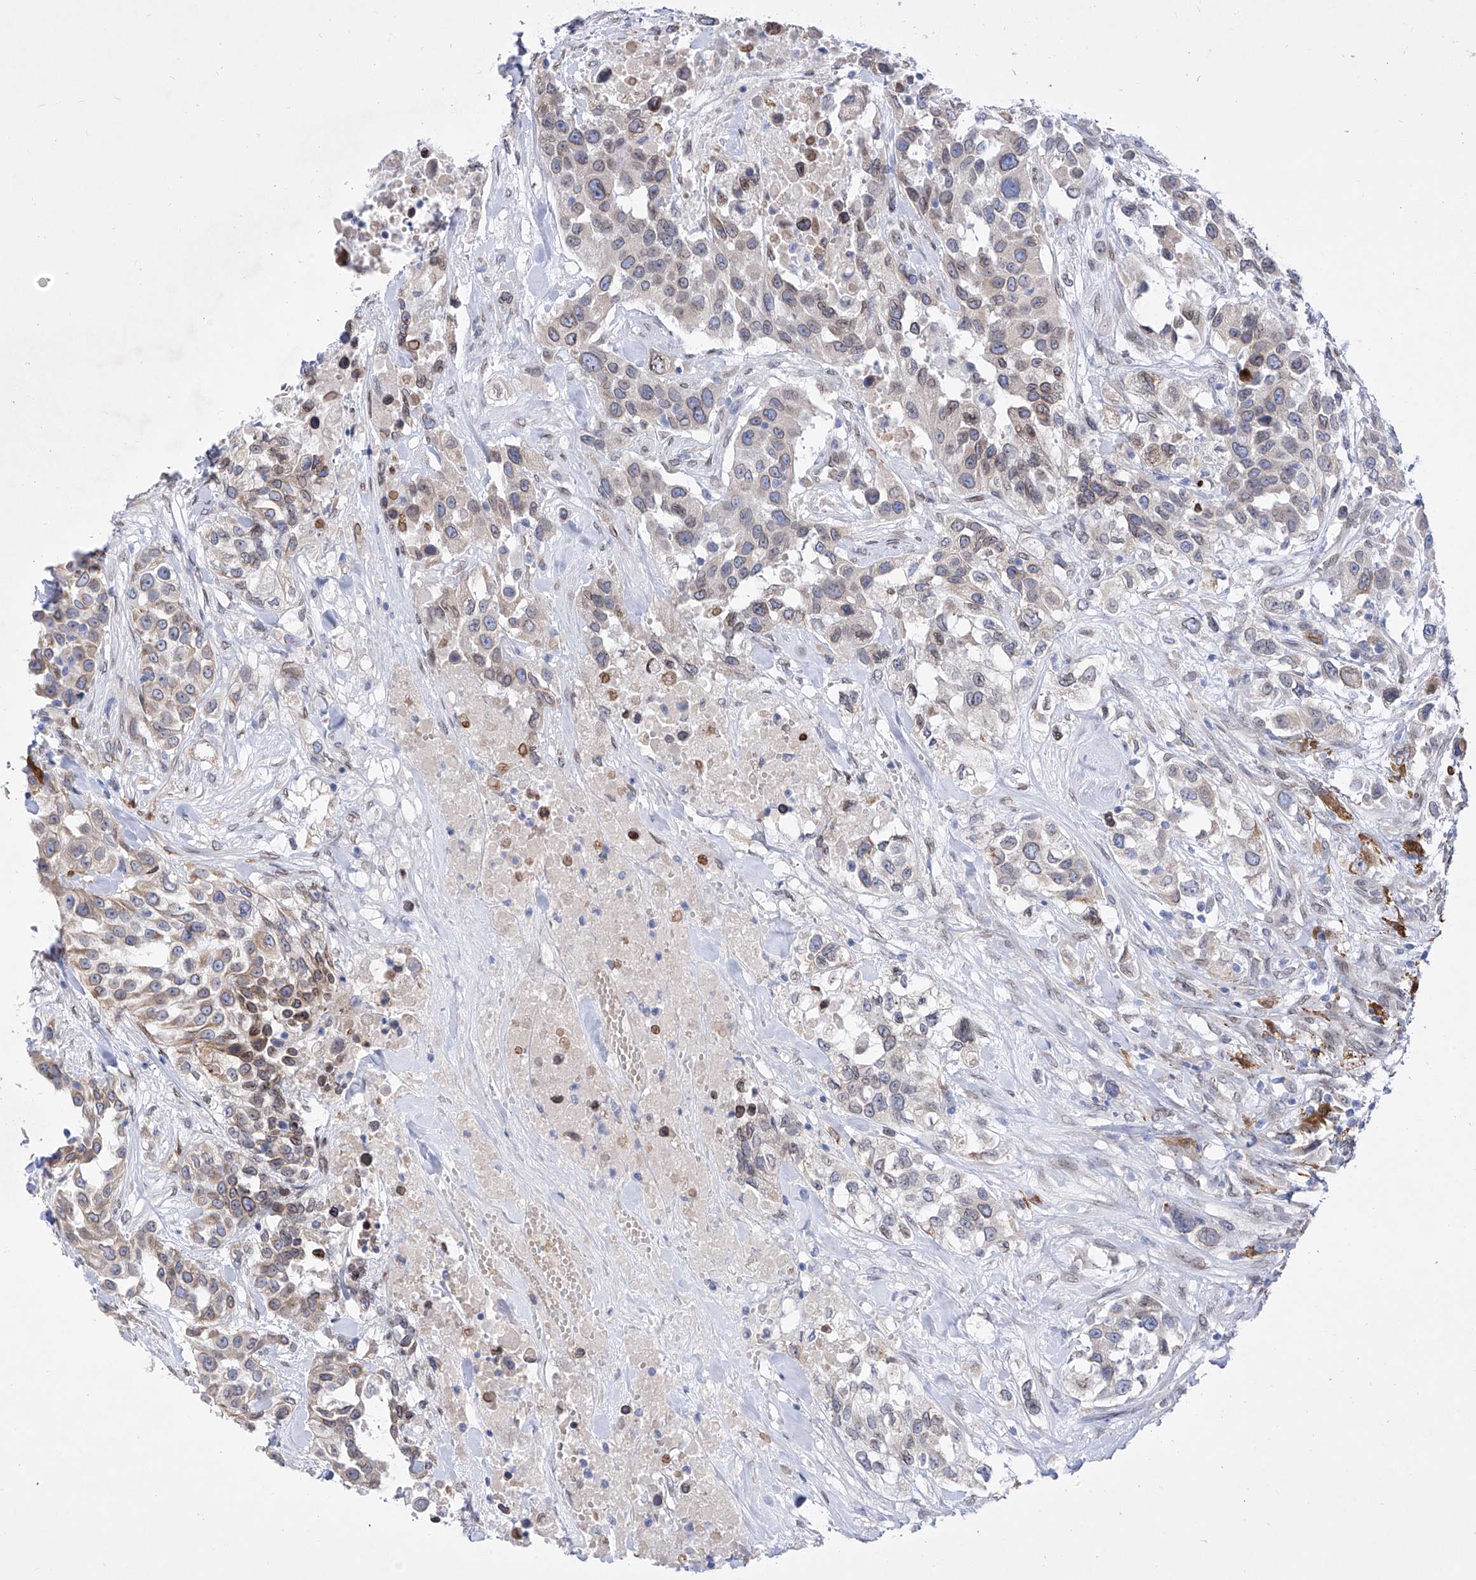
{"staining": {"intensity": "weak", "quantity": "<25%", "location": "cytoplasmic/membranous,nuclear"}, "tissue": "urothelial cancer", "cell_type": "Tumor cells", "image_type": "cancer", "snomed": [{"axis": "morphology", "description": "Urothelial carcinoma, High grade"}, {"axis": "topography", "description": "Urinary bladder"}], "caption": "Photomicrograph shows no protein staining in tumor cells of high-grade urothelial carcinoma tissue. (DAB (3,3'-diaminobenzidine) IHC visualized using brightfield microscopy, high magnification).", "gene": "LCLAT1", "patient": {"sex": "female", "age": 80}}